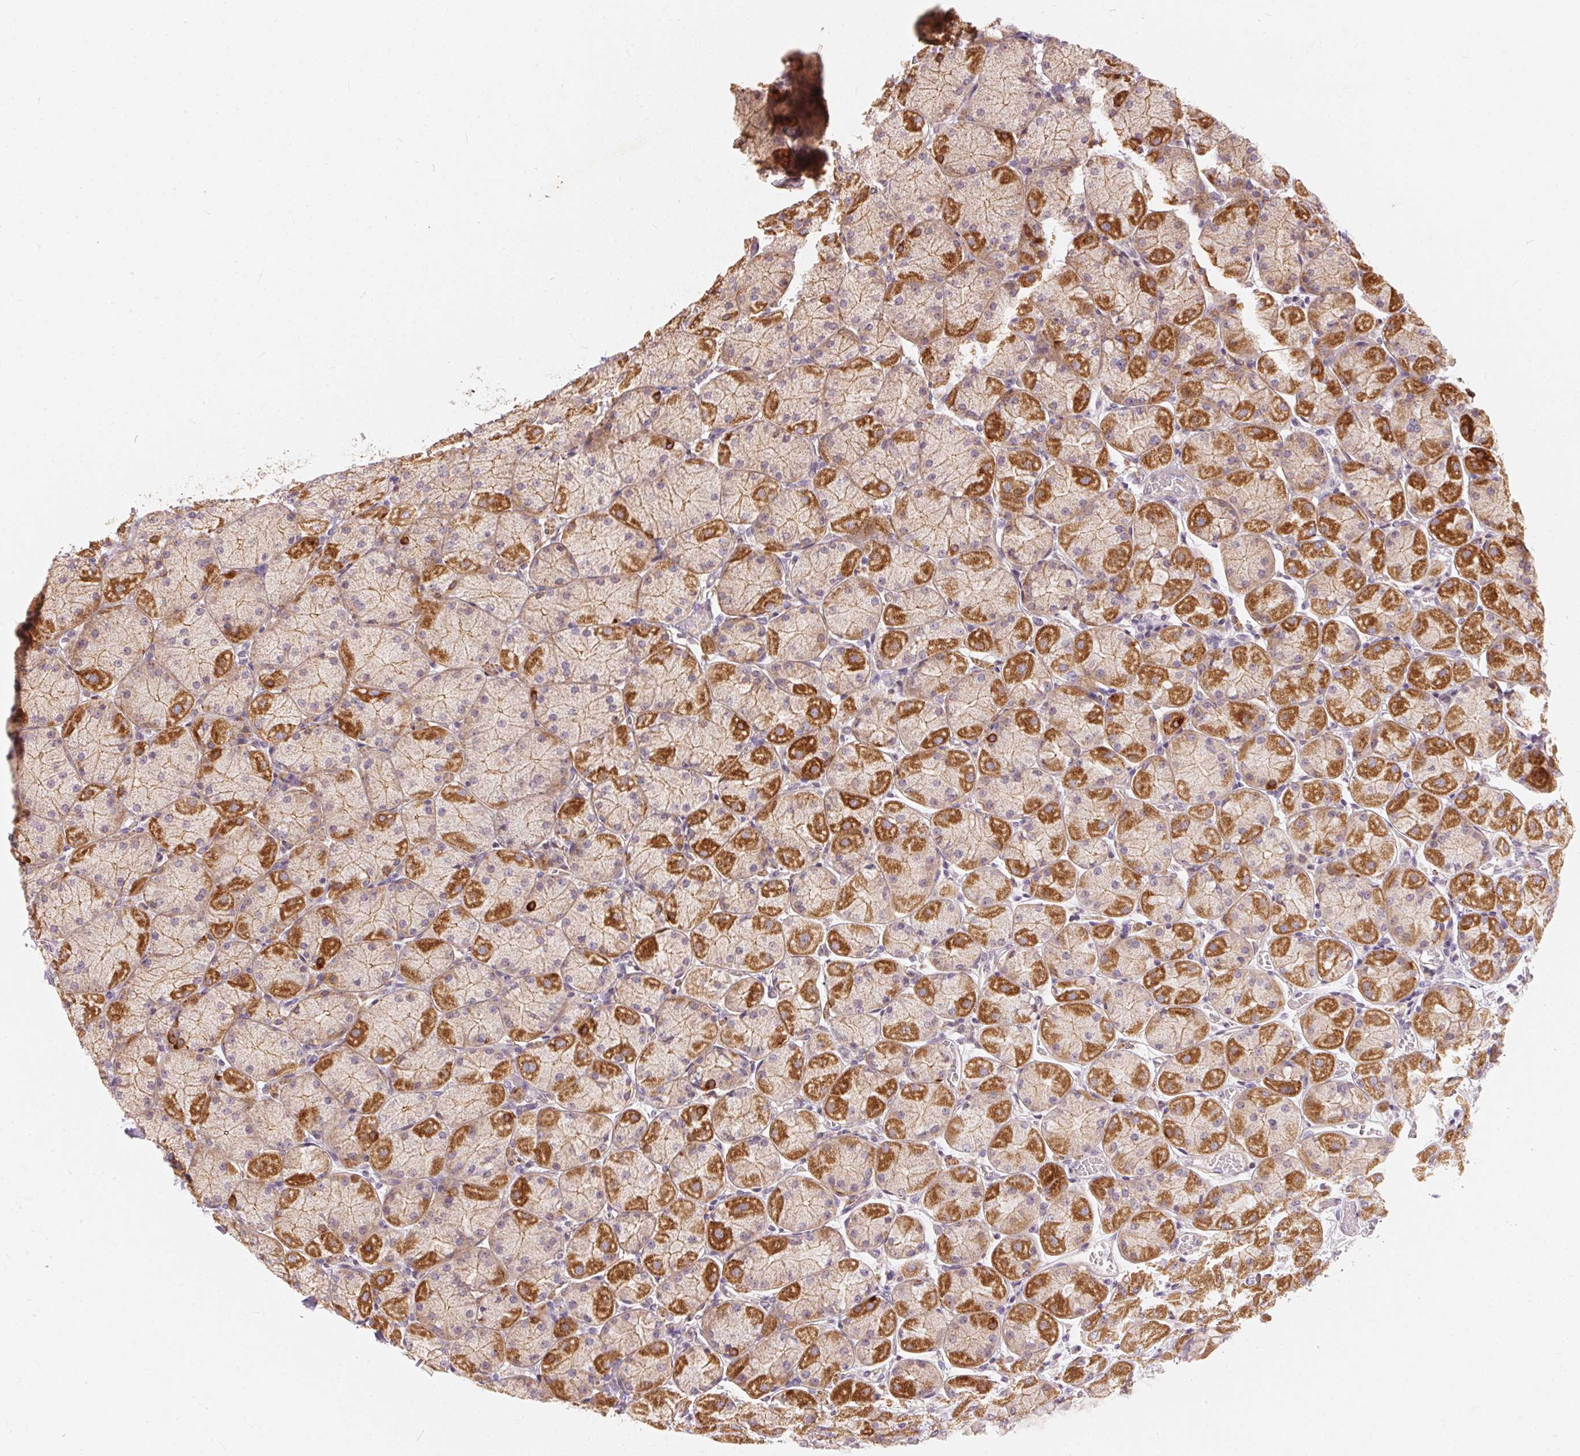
{"staining": {"intensity": "strong", "quantity": "25%-75%", "location": "cytoplasmic/membranous"}, "tissue": "stomach", "cell_type": "Glandular cells", "image_type": "normal", "snomed": [{"axis": "morphology", "description": "Normal tissue, NOS"}, {"axis": "topography", "description": "Stomach, upper"}], "caption": "Protein staining of benign stomach demonstrates strong cytoplasmic/membranous expression in approximately 25%-75% of glandular cells. (brown staining indicates protein expression, while blue staining denotes nuclei).", "gene": "VWA5B2", "patient": {"sex": "female", "age": 56}}